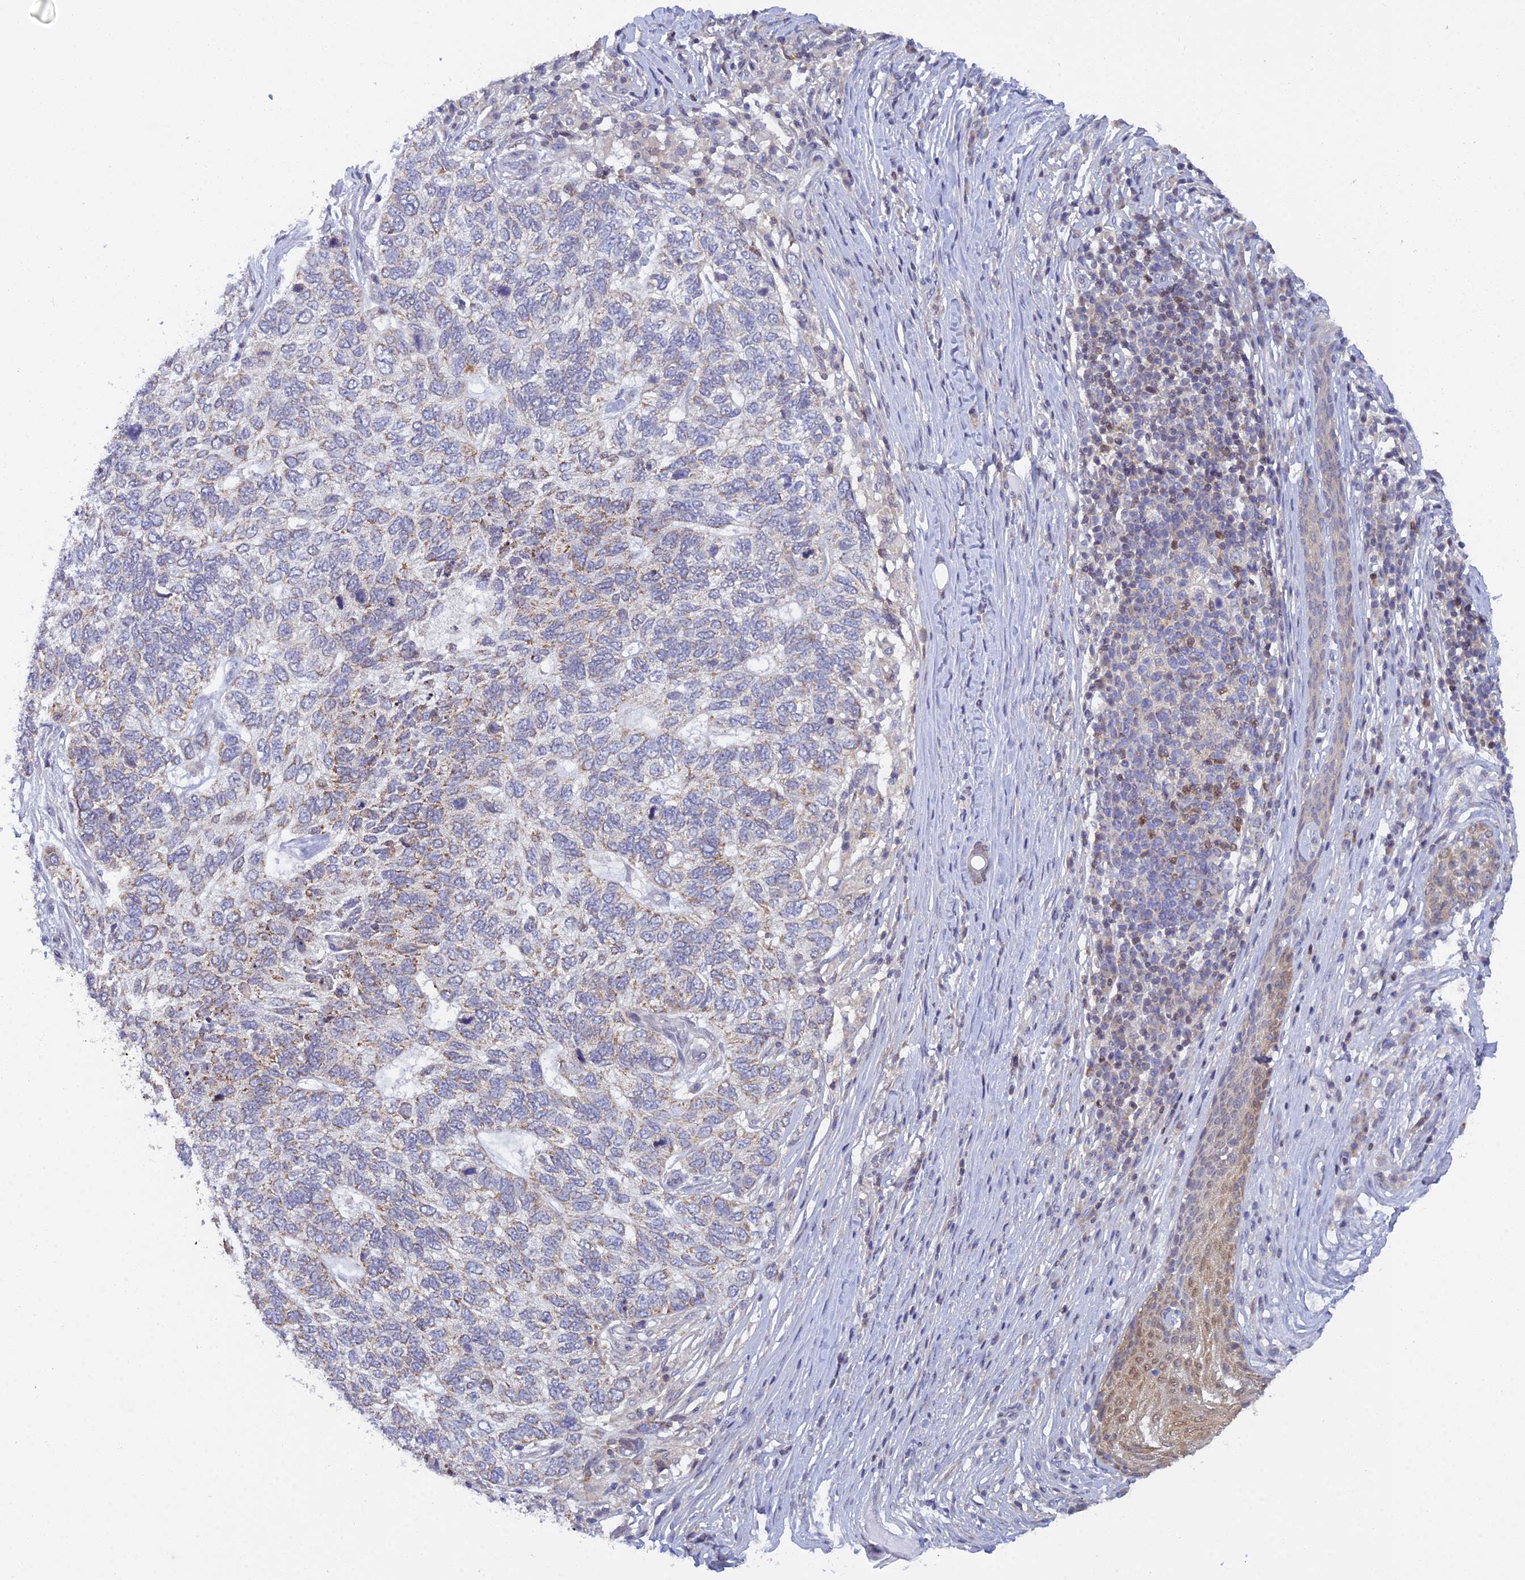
{"staining": {"intensity": "weak", "quantity": "25%-75%", "location": "cytoplasmic/membranous"}, "tissue": "skin cancer", "cell_type": "Tumor cells", "image_type": "cancer", "snomed": [{"axis": "morphology", "description": "Basal cell carcinoma"}, {"axis": "topography", "description": "Skin"}], "caption": "DAB (3,3'-diaminobenzidine) immunohistochemical staining of skin basal cell carcinoma displays weak cytoplasmic/membranous protein positivity in approximately 25%-75% of tumor cells.", "gene": "ELOA2", "patient": {"sex": "female", "age": 65}}